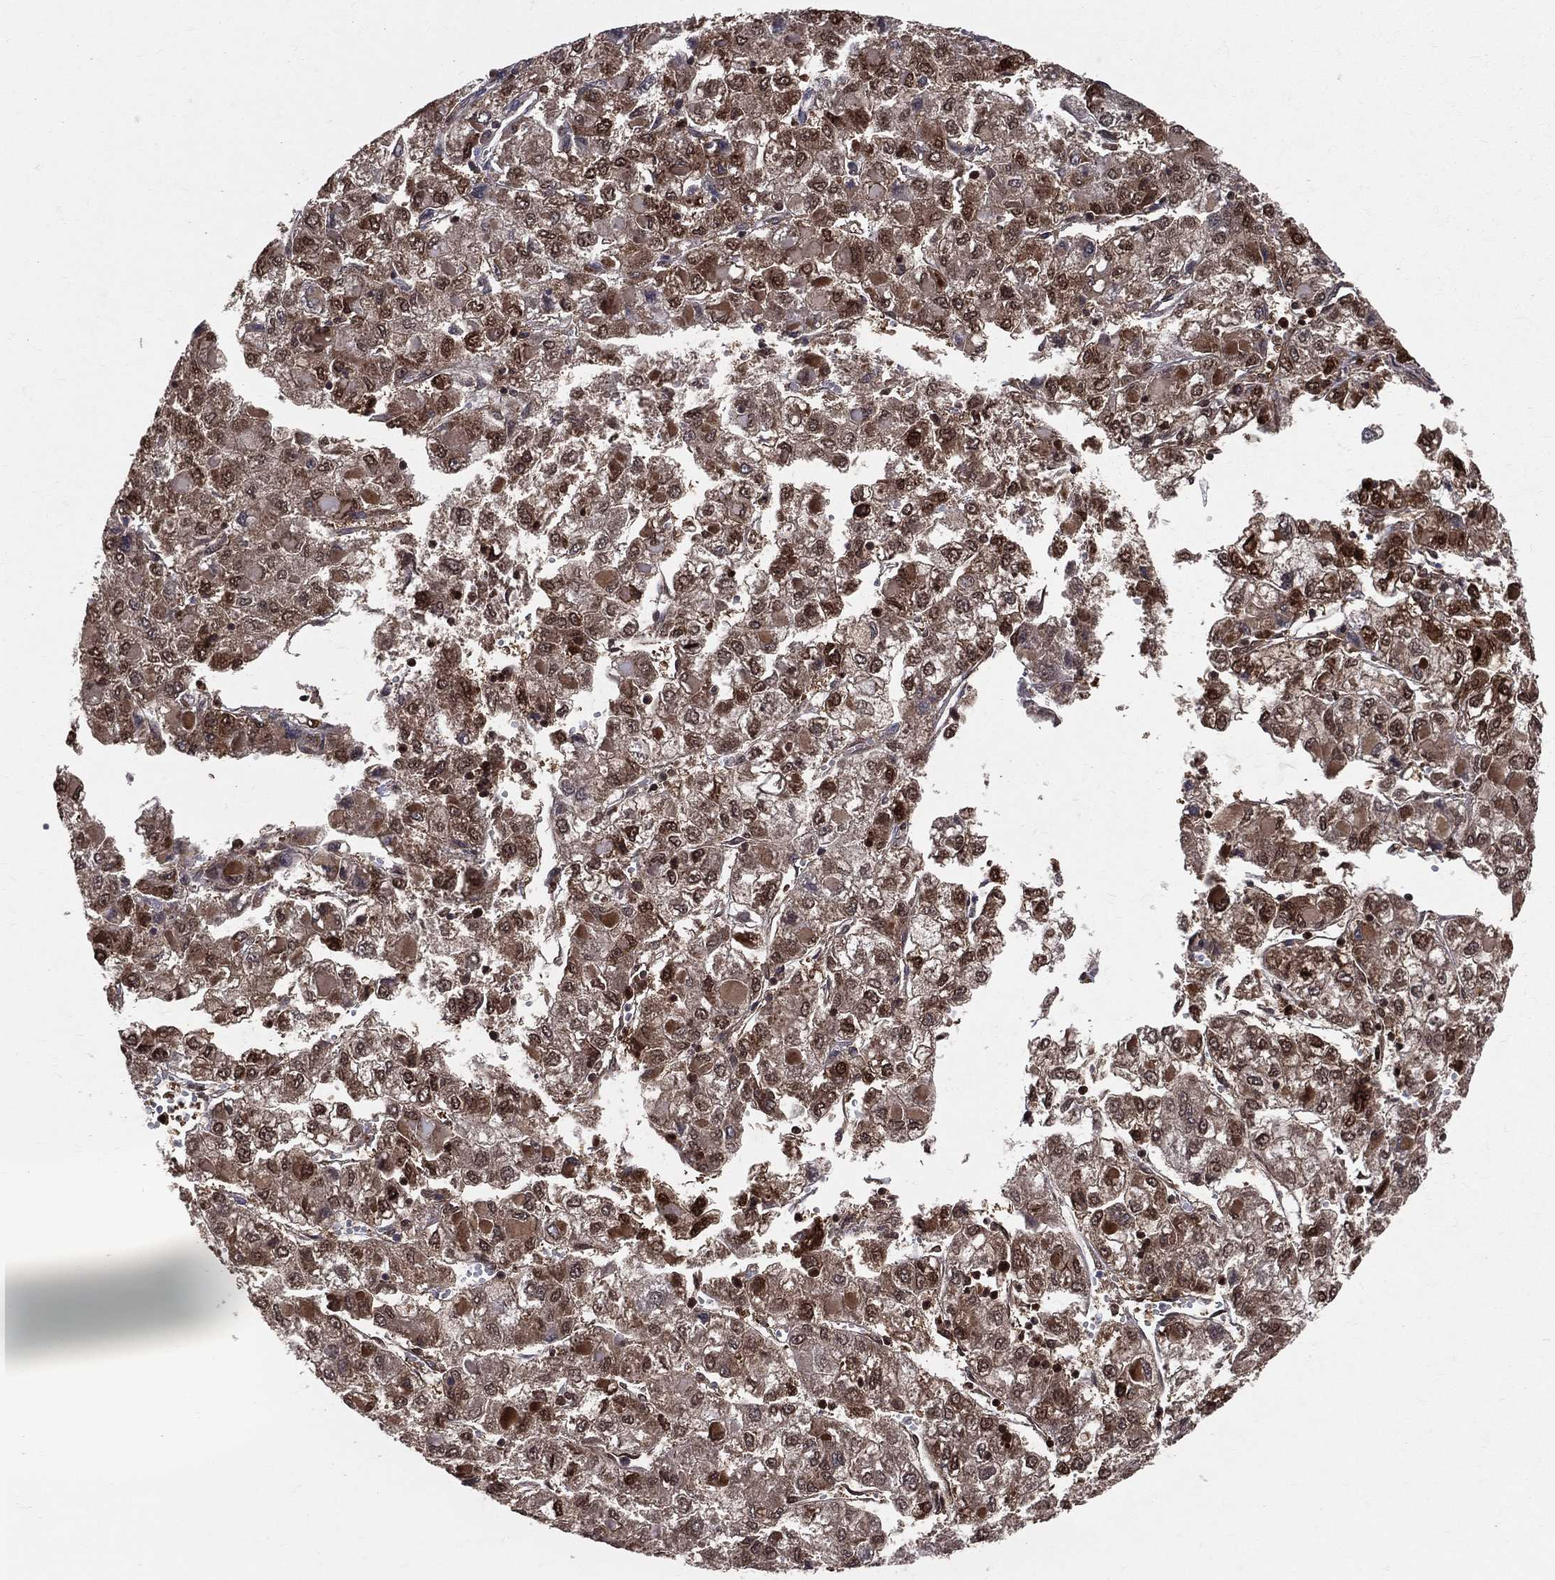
{"staining": {"intensity": "moderate", "quantity": "25%-75%", "location": "cytoplasmic/membranous,nuclear"}, "tissue": "liver cancer", "cell_type": "Tumor cells", "image_type": "cancer", "snomed": [{"axis": "morphology", "description": "Carcinoma, Hepatocellular, NOS"}, {"axis": "topography", "description": "Liver"}], "caption": "Tumor cells show medium levels of moderate cytoplasmic/membranous and nuclear expression in about 25%-75% of cells in human liver hepatocellular carcinoma.", "gene": "ENO1", "patient": {"sex": "male", "age": 40}}